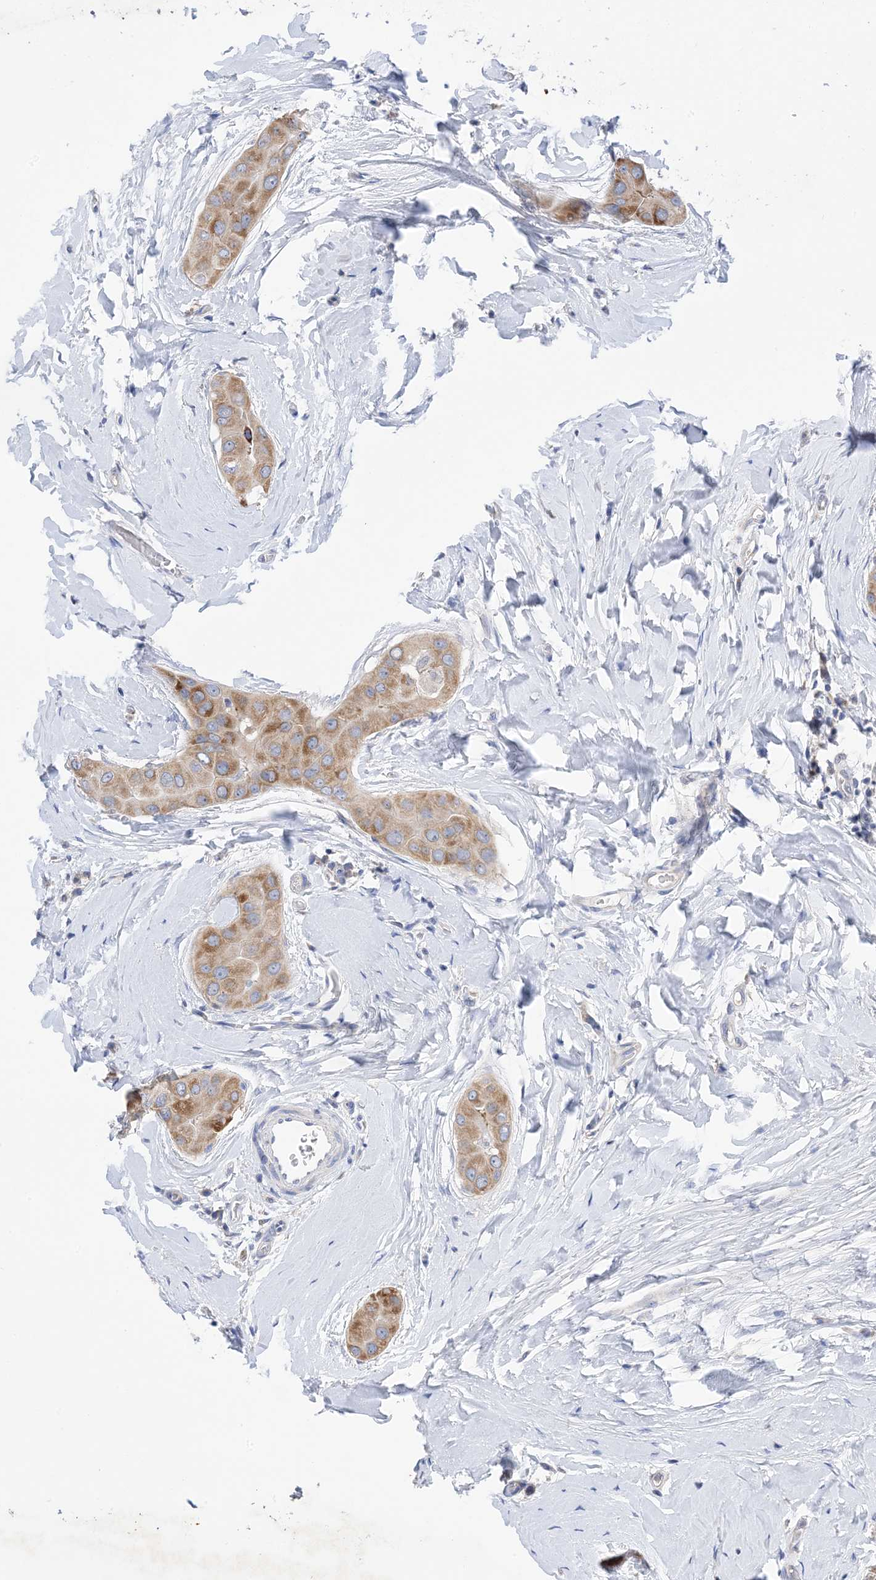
{"staining": {"intensity": "moderate", "quantity": ">75%", "location": "cytoplasmic/membranous"}, "tissue": "thyroid cancer", "cell_type": "Tumor cells", "image_type": "cancer", "snomed": [{"axis": "morphology", "description": "Papillary adenocarcinoma, NOS"}, {"axis": "topography", "description": "Thyroid gland"}], "caption": "This photomicrograph demonstrates papillary adenocarcinoma (thyroid) stained with immunohistochemistry (IHC) to label a protein in brown. The cytoplasmic/membranous of tumor cells show moderate positivity for the protein. Nuclei are counter-stained blue.", "gene": "PLK4", "patient": {"sex": "male", "age": 33}}